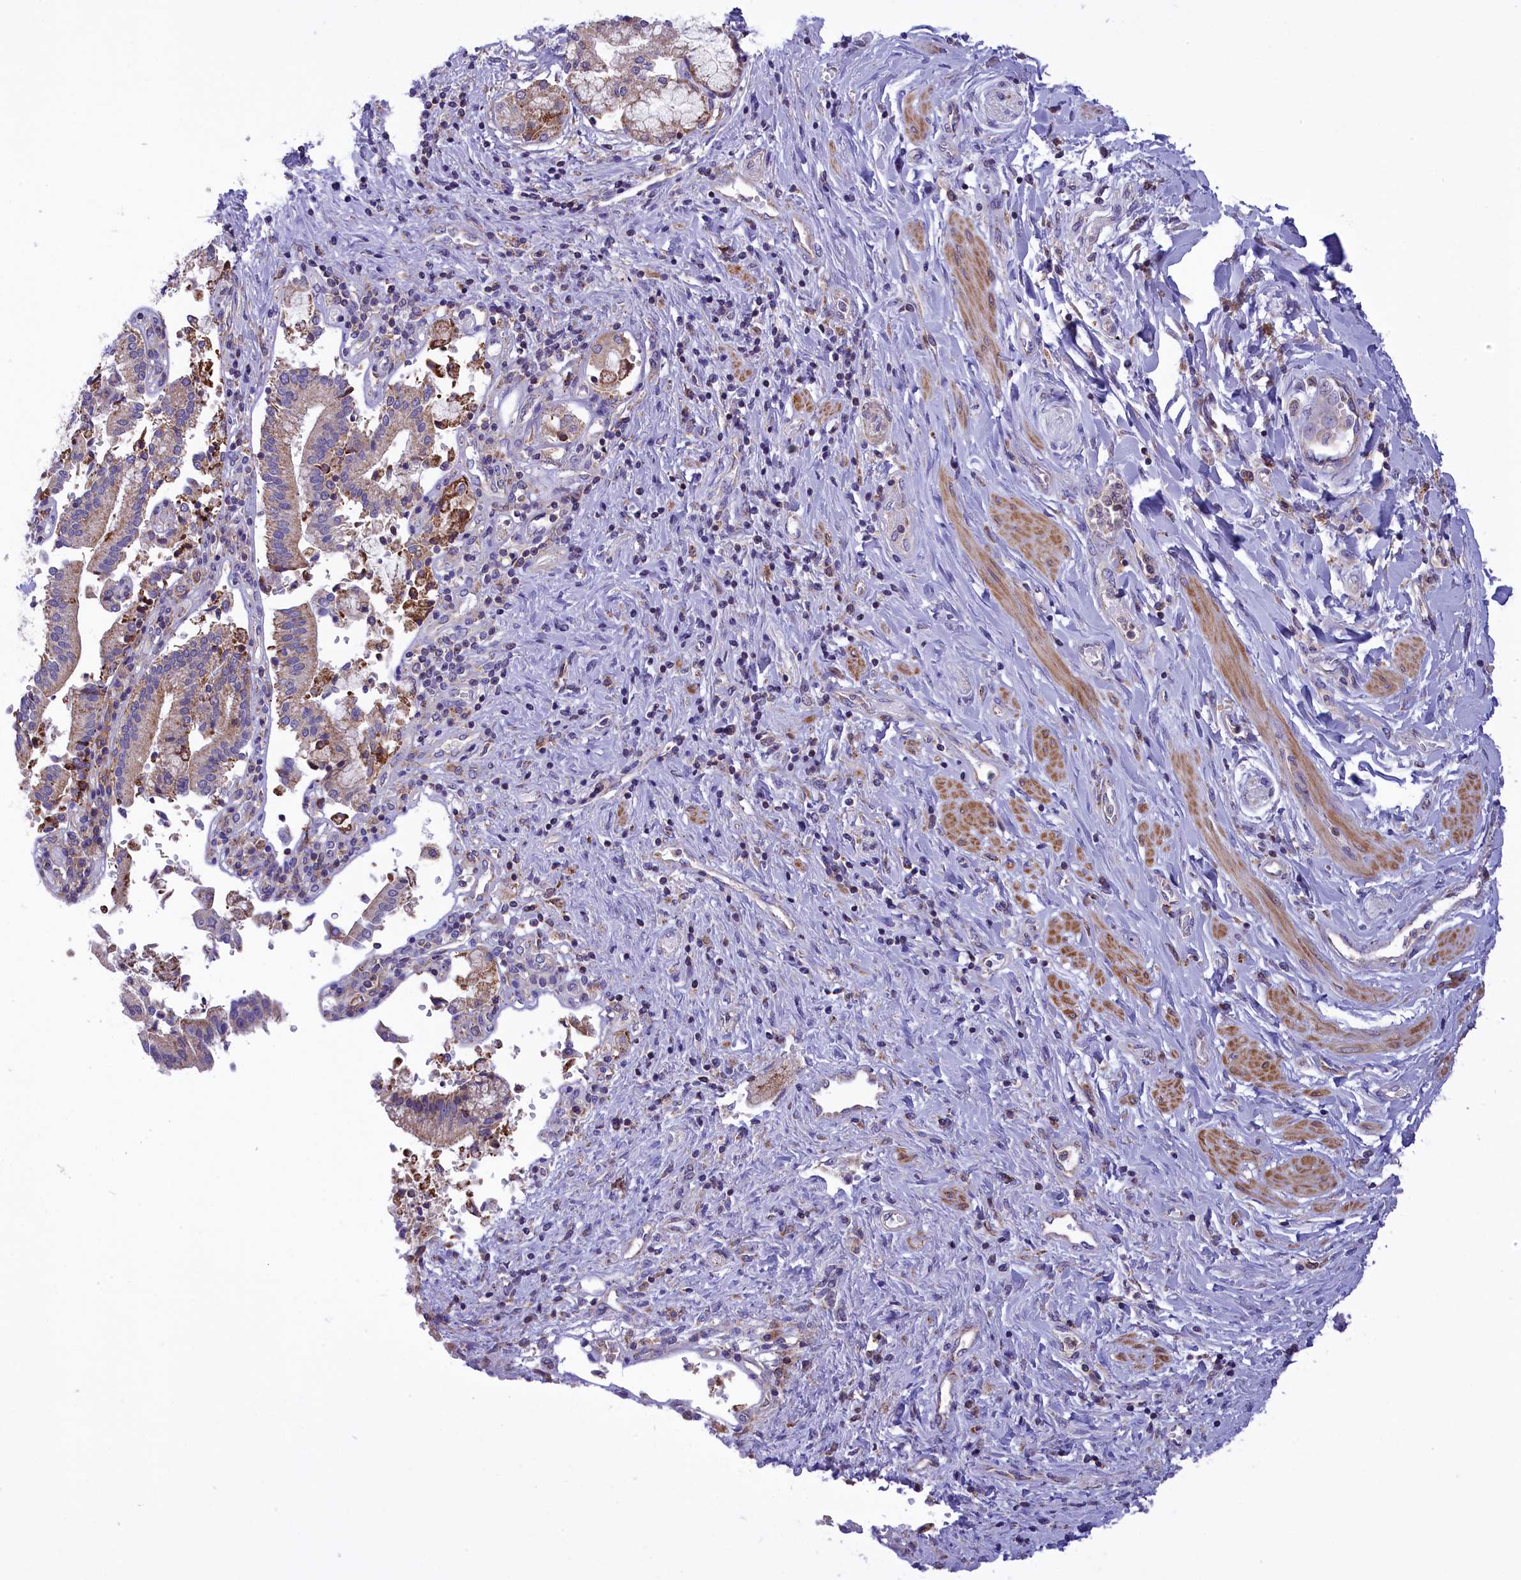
{"staining": {"intensity": "weak", "quantity": "25%-75%", "location": "cytoplasmic/membranous"}, "tissue": "pancreatic cancer", "cell_type": "Tumor cells", "image_type": "cancer", "snomed": [{"axis": "morphology", "description": "Adenocarcinoma, NOS"}, {"axis": "topography", "description": "Pancreas"}], "caption": "Brown immunohistochemical staining in human pancreatic cancer (adenocarcinoma) exhibits weak cytoplasmic/membranous expression in approximately 25%-75% of tumor cells.", "gene": "CORO7-PAM16", "patient": {"sex": "male", "age": 46}}